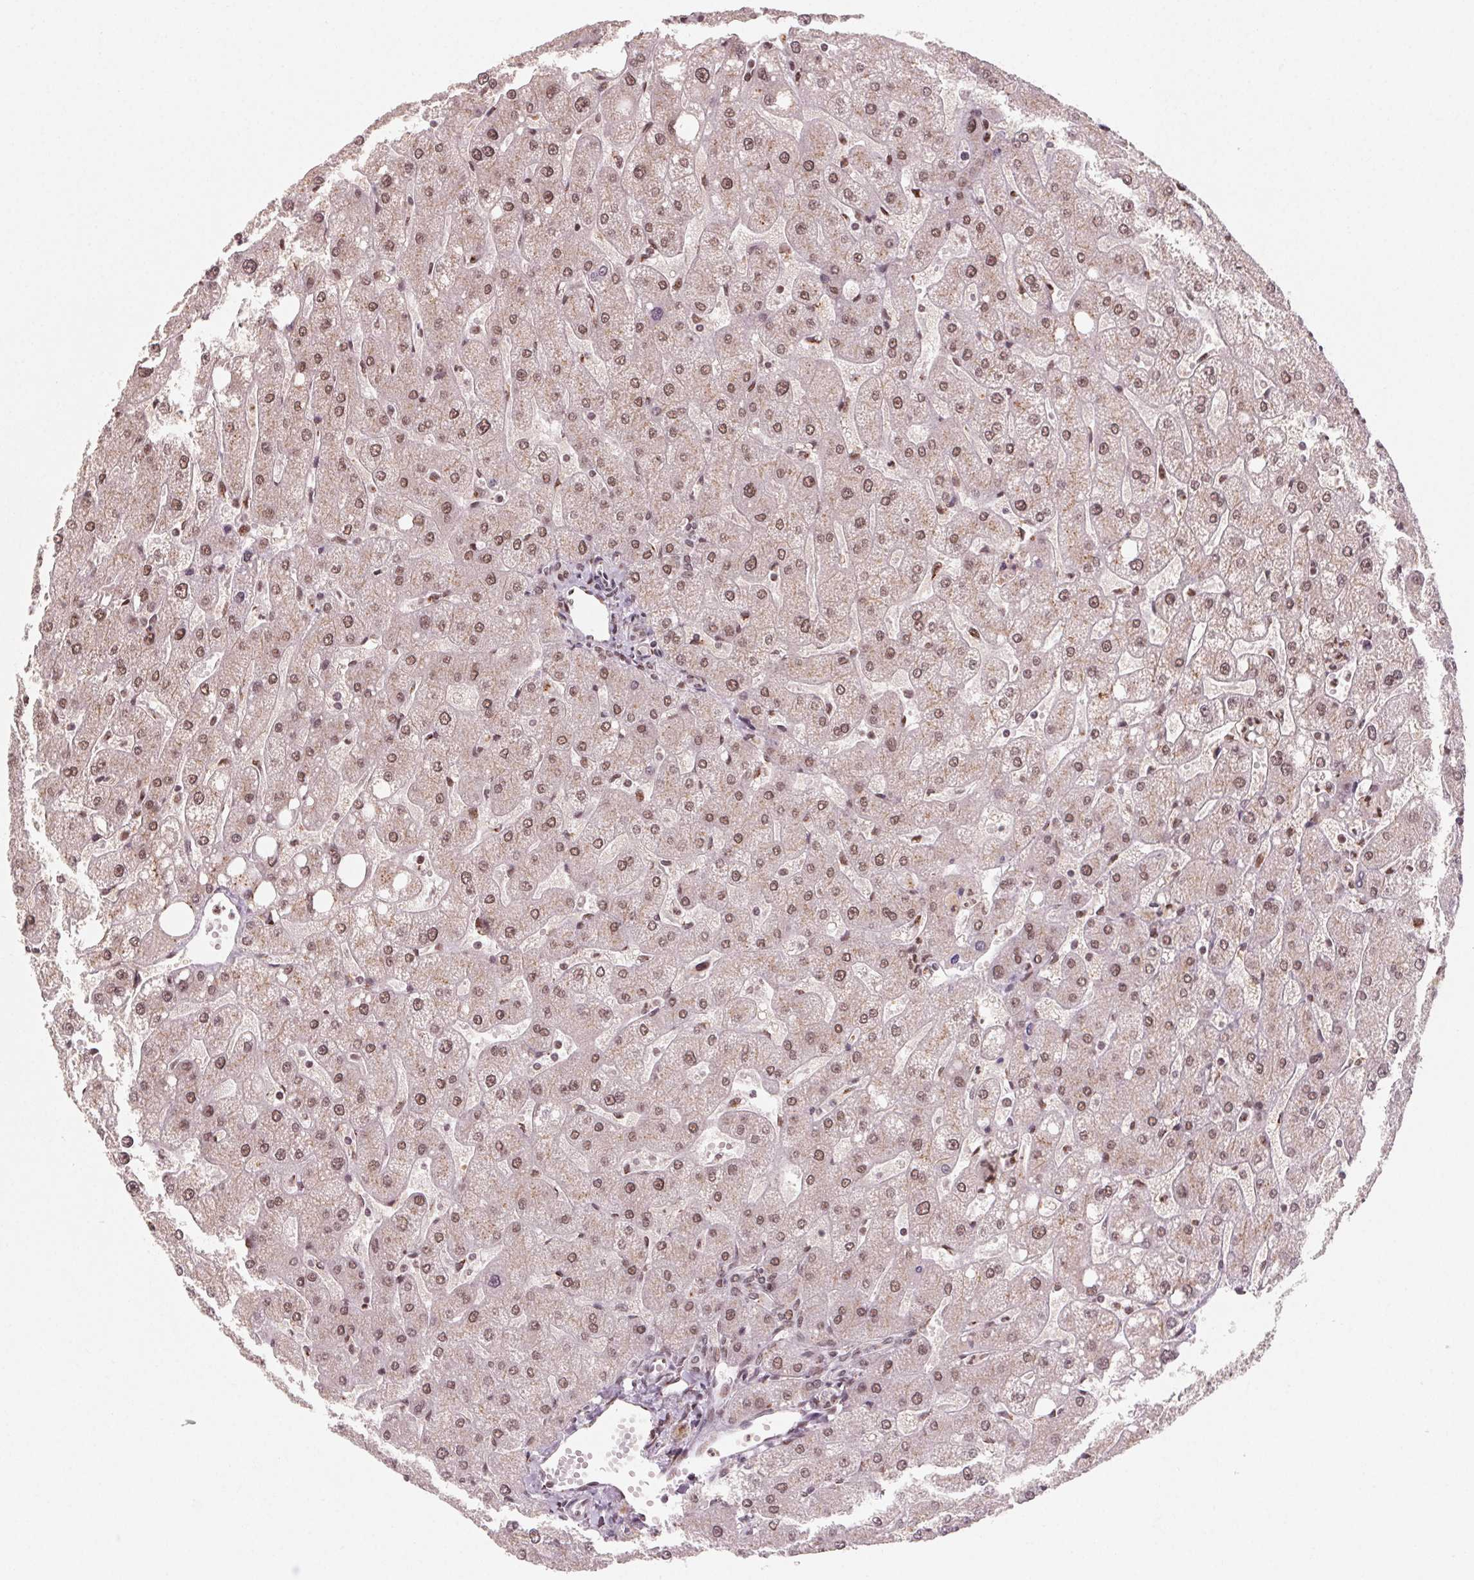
{"staining": {"intensity": "moderate", "quantity": ">75%", "location": "nuclear"}, "tissue": "liver", "cell_type": "Cholangiocytes", "image_type": "normal", "snomed": [{"axis": "morphology", "description": "Normal tissue, NOS"}, {"axis": "topography", "description": "Liver"}], "caption": "IHC photomicrograph of benign human liver stained for a protein (brown), which shows medium levels of moderate nuclear staining in about >75% of cholangiocytes.", "gene": "TOPORS", "patient": {"sex": "male", "age": 67}}